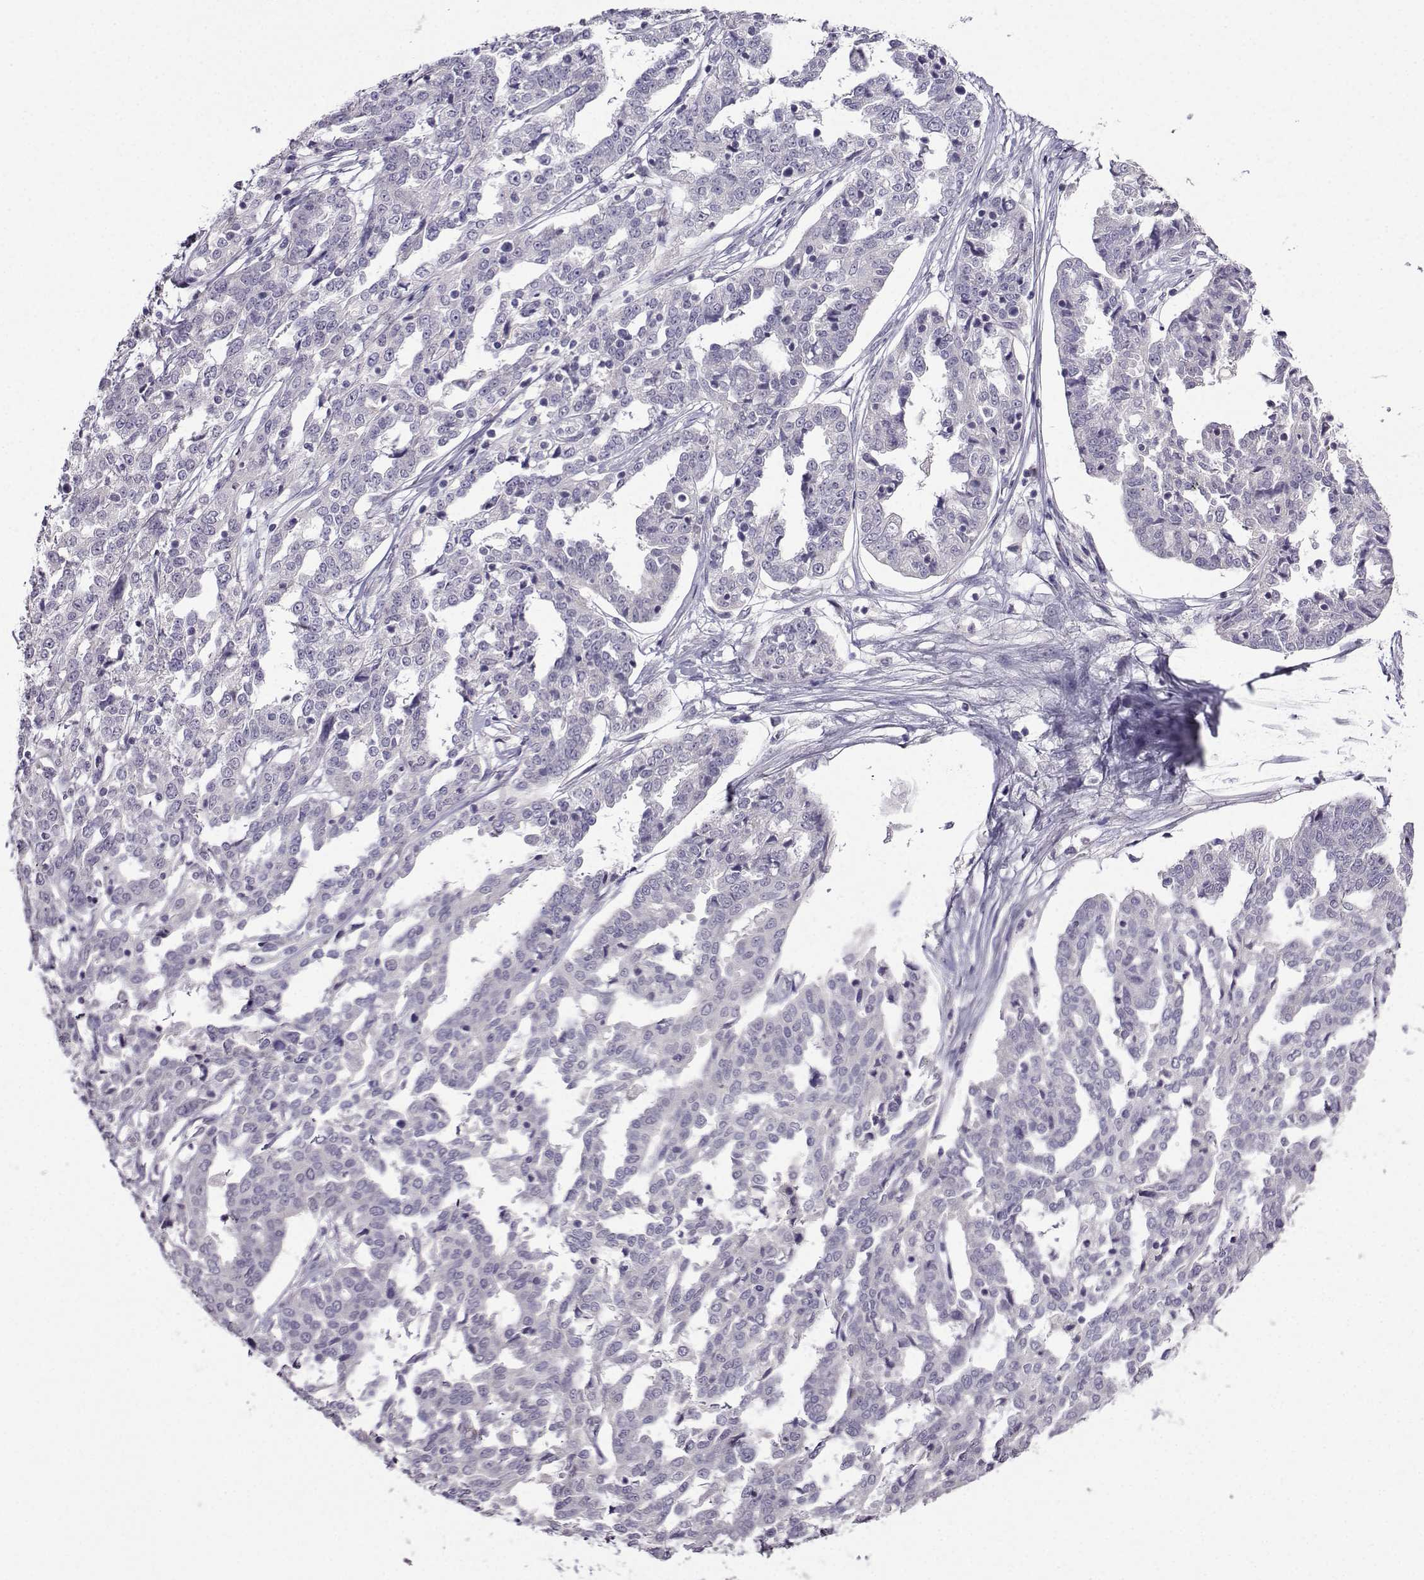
{"staining": {"intensity": "negative", "quantity": "none", "location": "none"}, "tissue": "ovarian cancer", "cell_type": "Tumor cells", "image_type": "cancer", "snomed": [{"axis": "morphology", "description": "Cystadenocarcinoma, serous, NOS"}, {"axis": "topography", "description": "Ovary"}], "caption": "Micrograph shows no protein positivity in tumor cells of ovarian serous cystadenocarcinoma tissue.", "gene": "CRYBB1", "patient": {"sex": "female", "age": 67}}